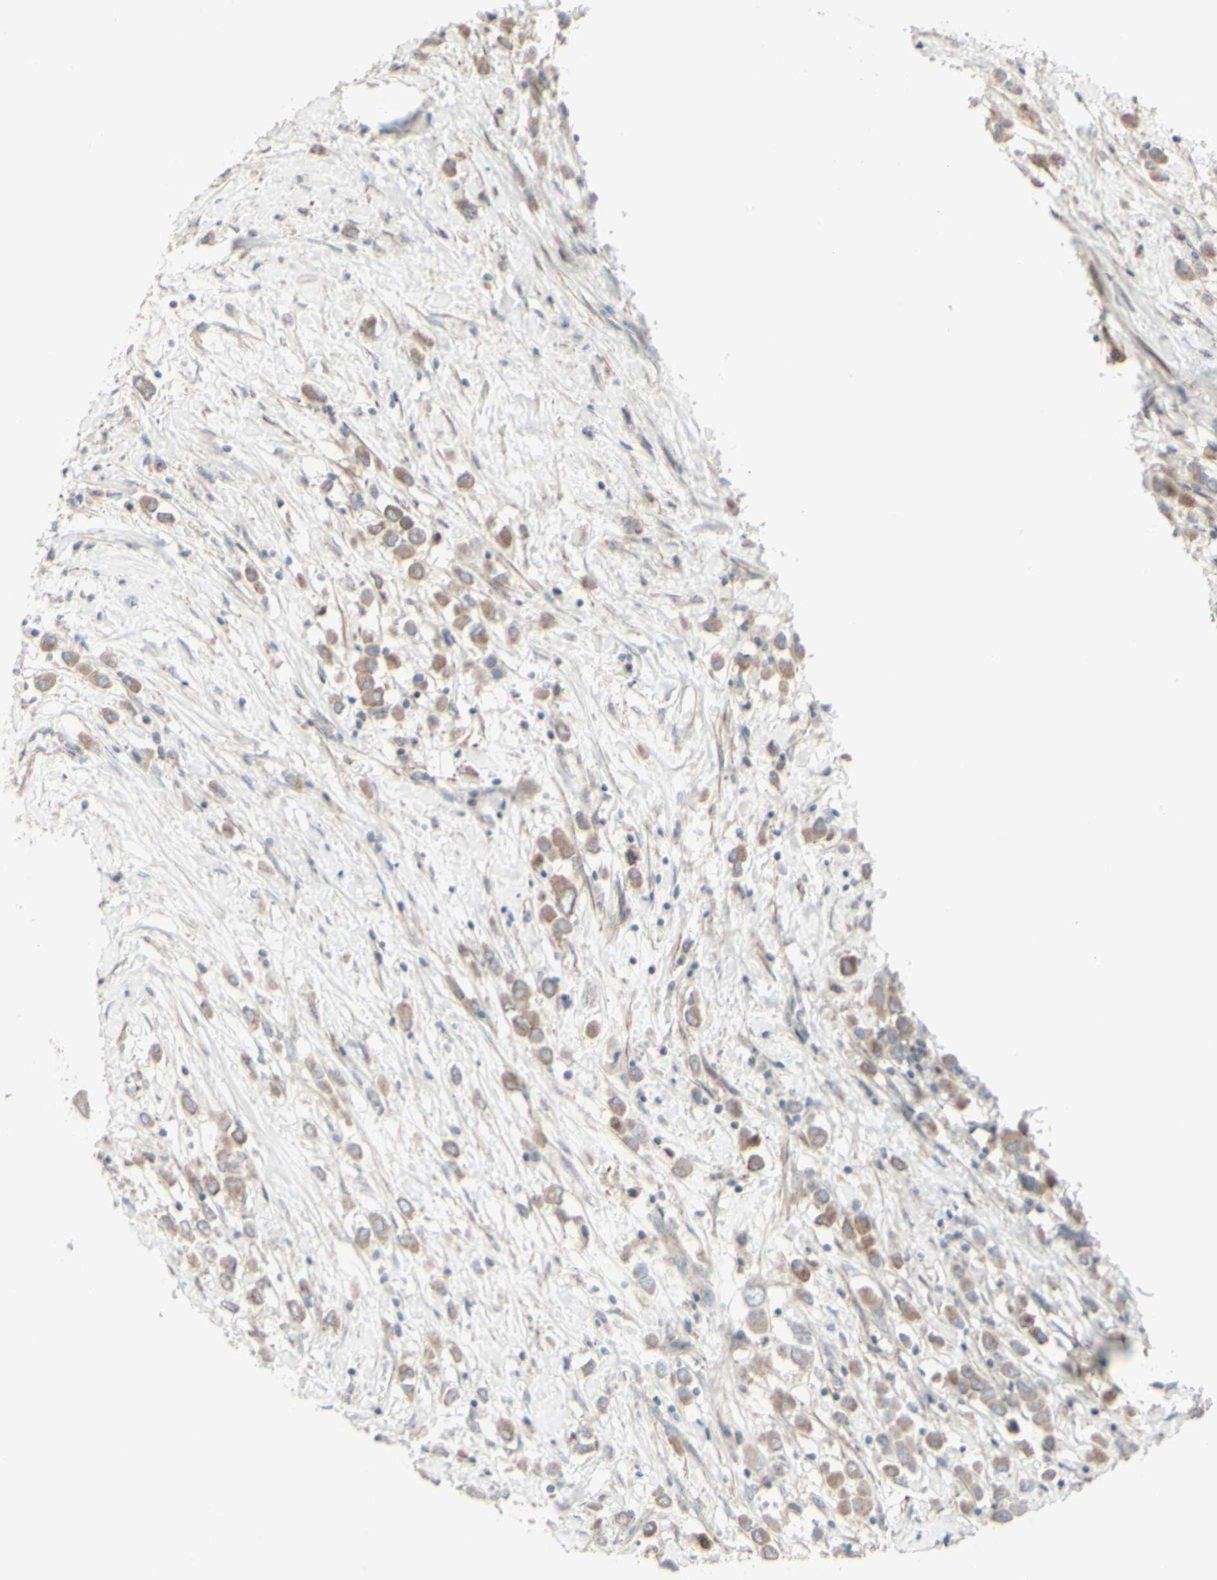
{"staining": {"intensity": "moderate", "quantity": ">75%", "location": "cytoplasmic/membranous"}, "tissue": "breast cancer", "cell_type": "Tumor cells", "image_type": "cancer", "snomed": [{"axis": "morphology", "description": "Duct carcinoma"}, {"axis": "topography", "description": "Breast"}], "caption": "Brown immunohistochemical staining in breast cancer exhibits moderate cytoplasmic/membranous positivity in approximately >75% of tumor cells.", "gene": "GMNN", "patient": {"sex": "female", "age": 61}}